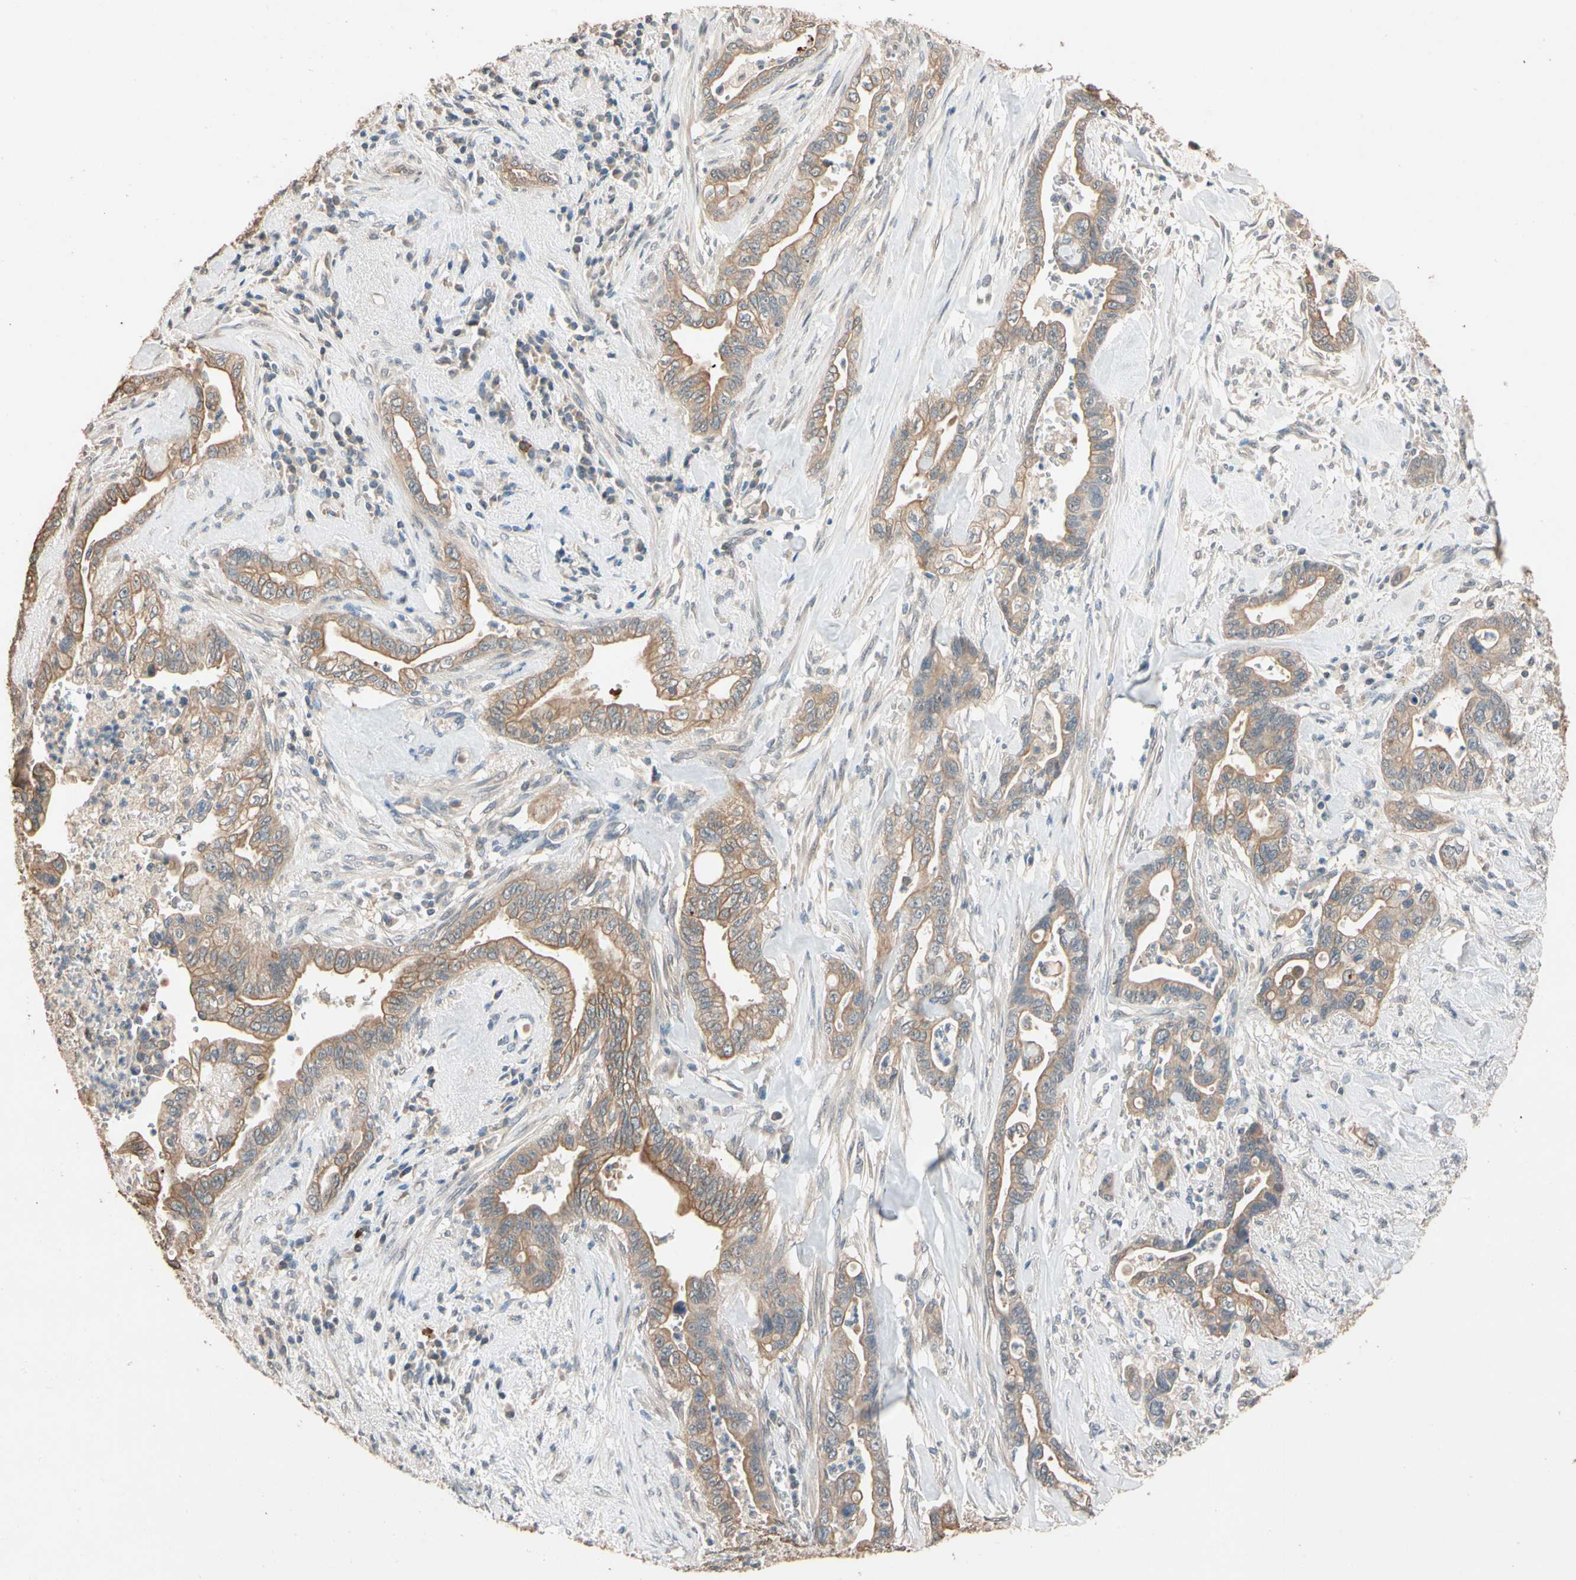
{"staining": {"intensity": "moderate", "quantity": ">75%", "location": "cytoplasmic/membranous"}, "tissue": "pancreatic cancer", "cell_type": "Tumor cells", "image_type": "cancer", "snomed": [{"axis": "morphology", "description": "Adenocarcinoma, NOS"}, {"axis": "topography", "description": "Pancreas"}], "caption": "Human pancreatic cancer (adenocarcinoma) stained for a protein (brown) demonstrates moderate cytoplasmic/membranous positive expression in approximately >75% of tumor cells.", "gene": "MAP3K7", "patient": {"sex": "male", "age": 70}}